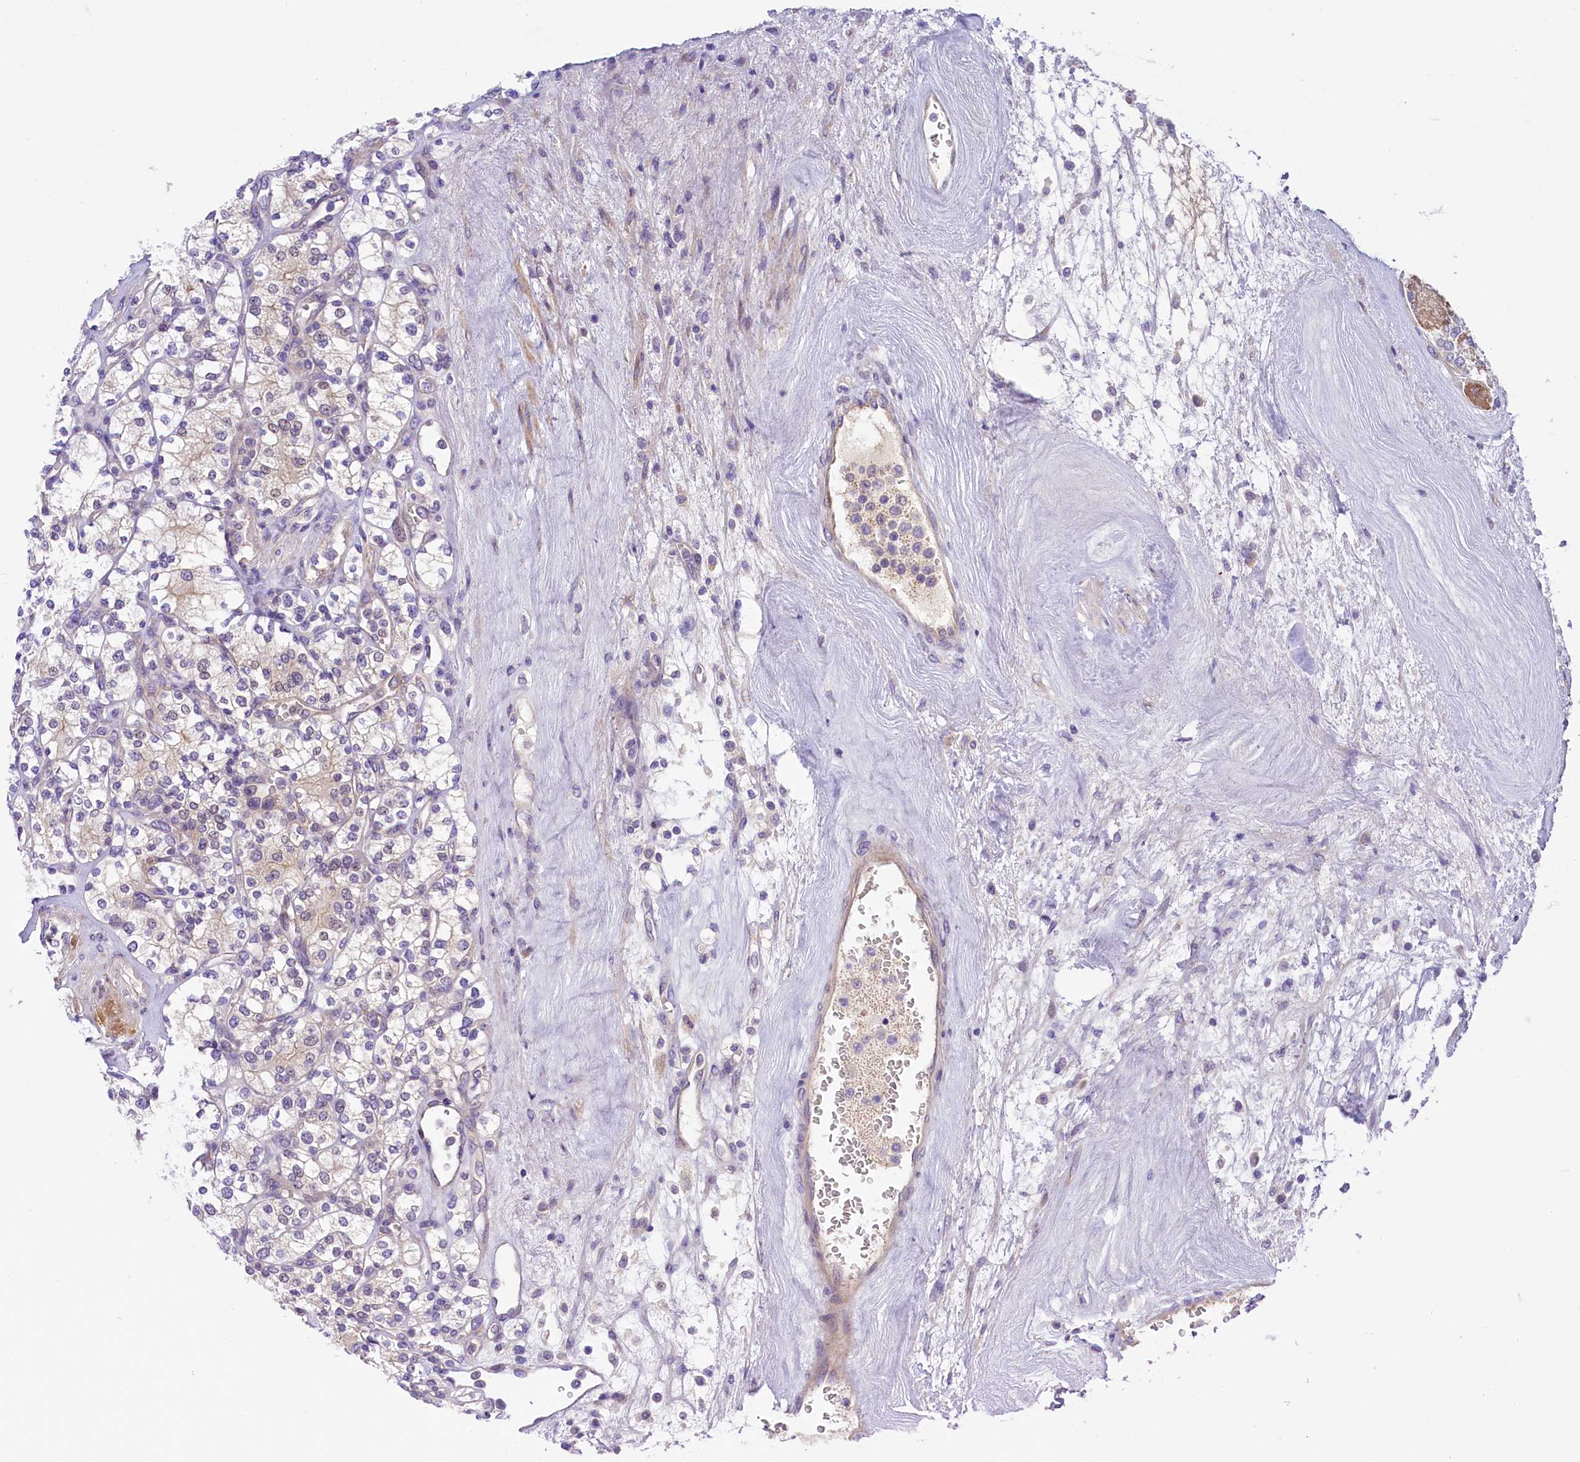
{"staining": {"intensity": "negative", "quantity": "none", "location": "none"}, "tissue": "renal cancer", "cell_type": "Tumor cells", "image_type": "cancer", "snomed": [{"axis": "morphology", "description": "Adenocarcinoma, NOS"}, {"axis": "topography", "description": "Kidney"}], "caption": "DAB (3,3'-diaminobenzidine) immunohistochemical staining of human adenocarcinoma (renal) displays no significant staining in tumor cells. Brightfield microscopy of immunohistochemistry stained with DAB (brown) and hematoxylin (blue), captured at high magnification.", "gene": "UBXN6", "patient": {"sex": "male", "age": 77}}